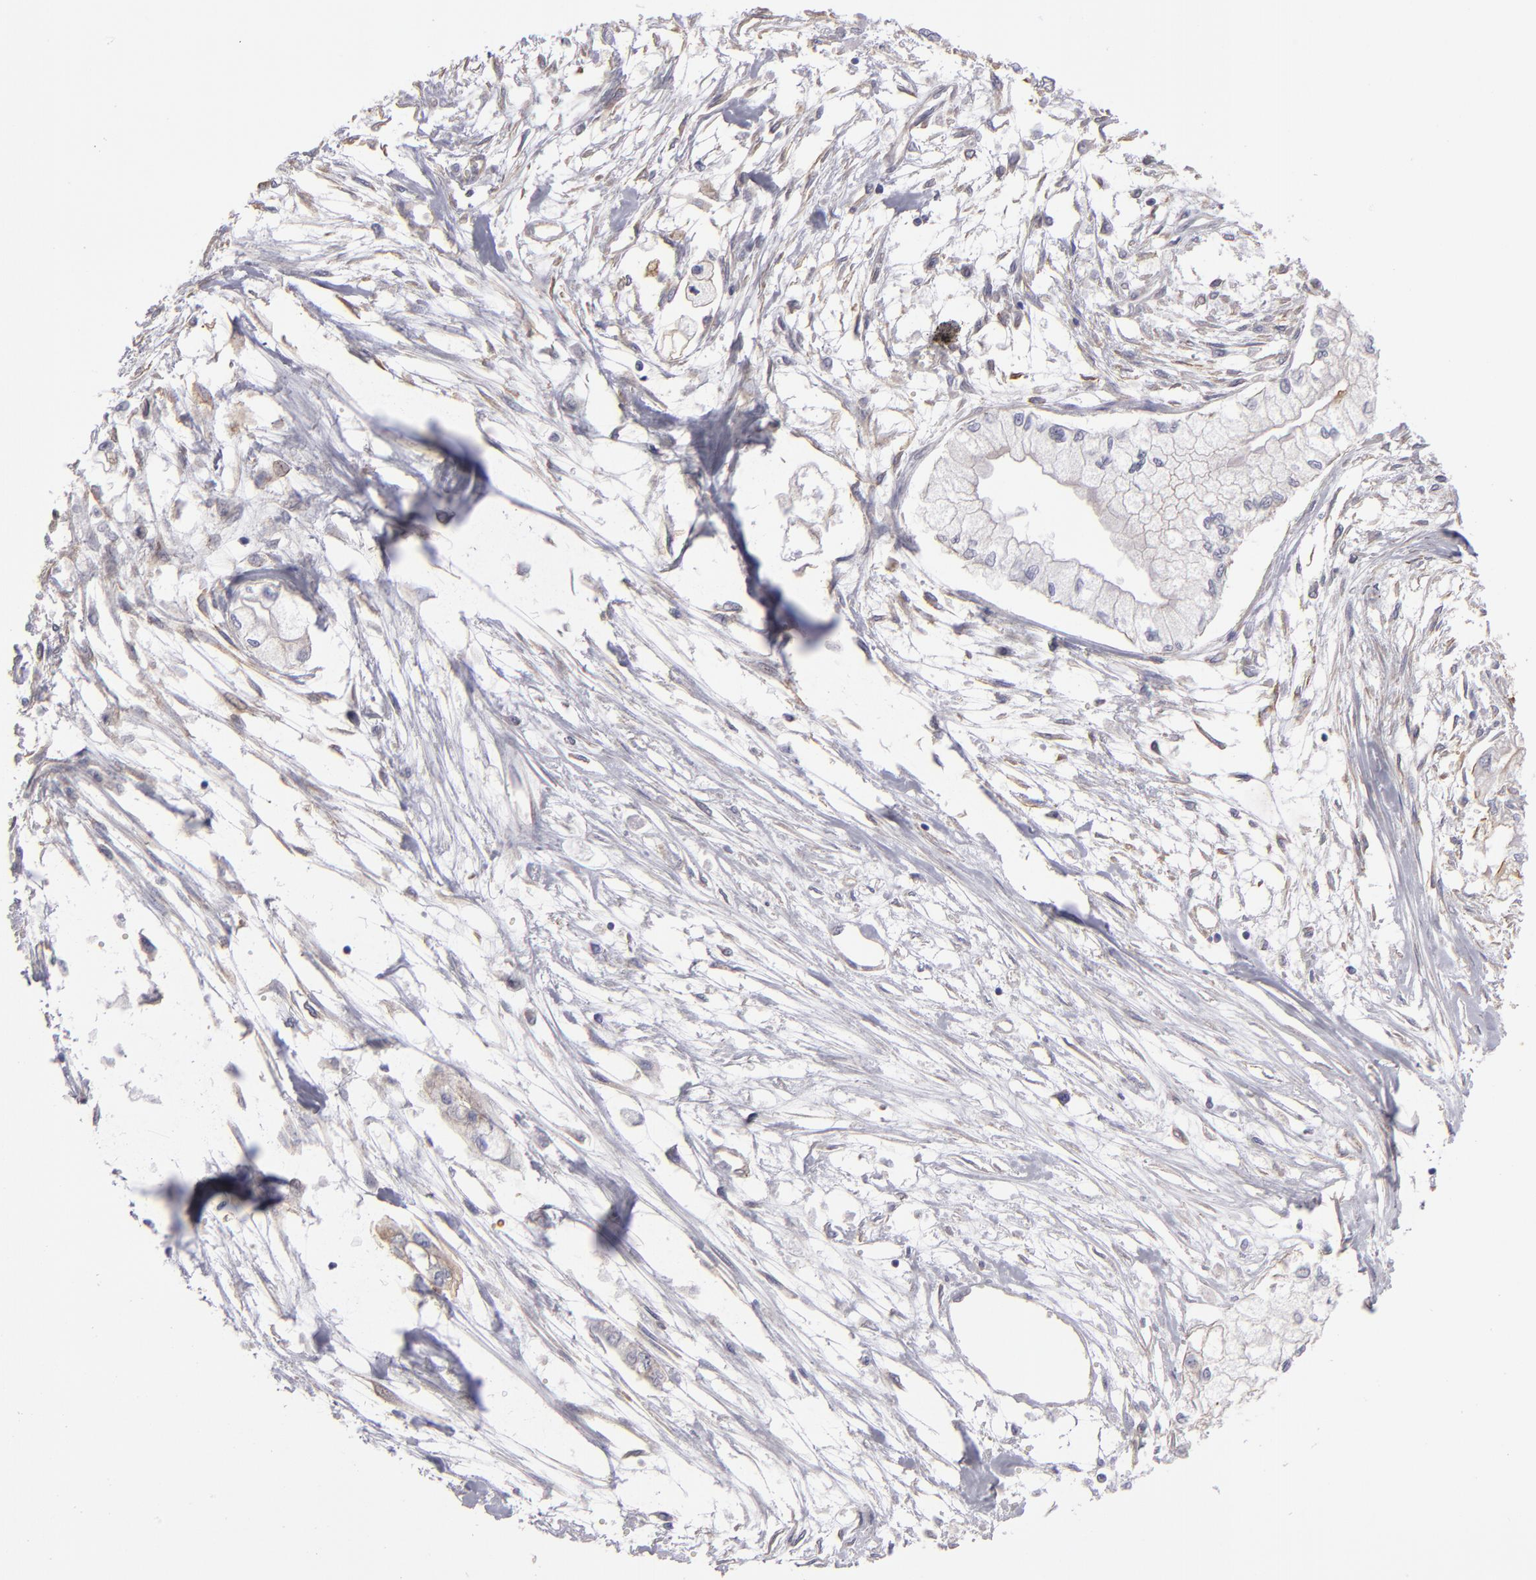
{"staining": {"intensity": "weak", "quantity": ">75%", "location": "cytoplasmic/membranous"}, "tissue": "pancreatic cancer", "cell_type": "Tumor cells", "image_type": "cancer", "snomed": [{"axis": "morphology", "description": "Adenocarcinoma, NOS"}, {"axis": "topography", "description": "Pancreas"}], "caption": "Pancreatic cancer (adenocarcinoma) stained for a protein displays weak cytoplasmic/membranous positivity in tumor cells.", "gene": "NDRG2", "patient": {"sex": "male", "age": 79}}